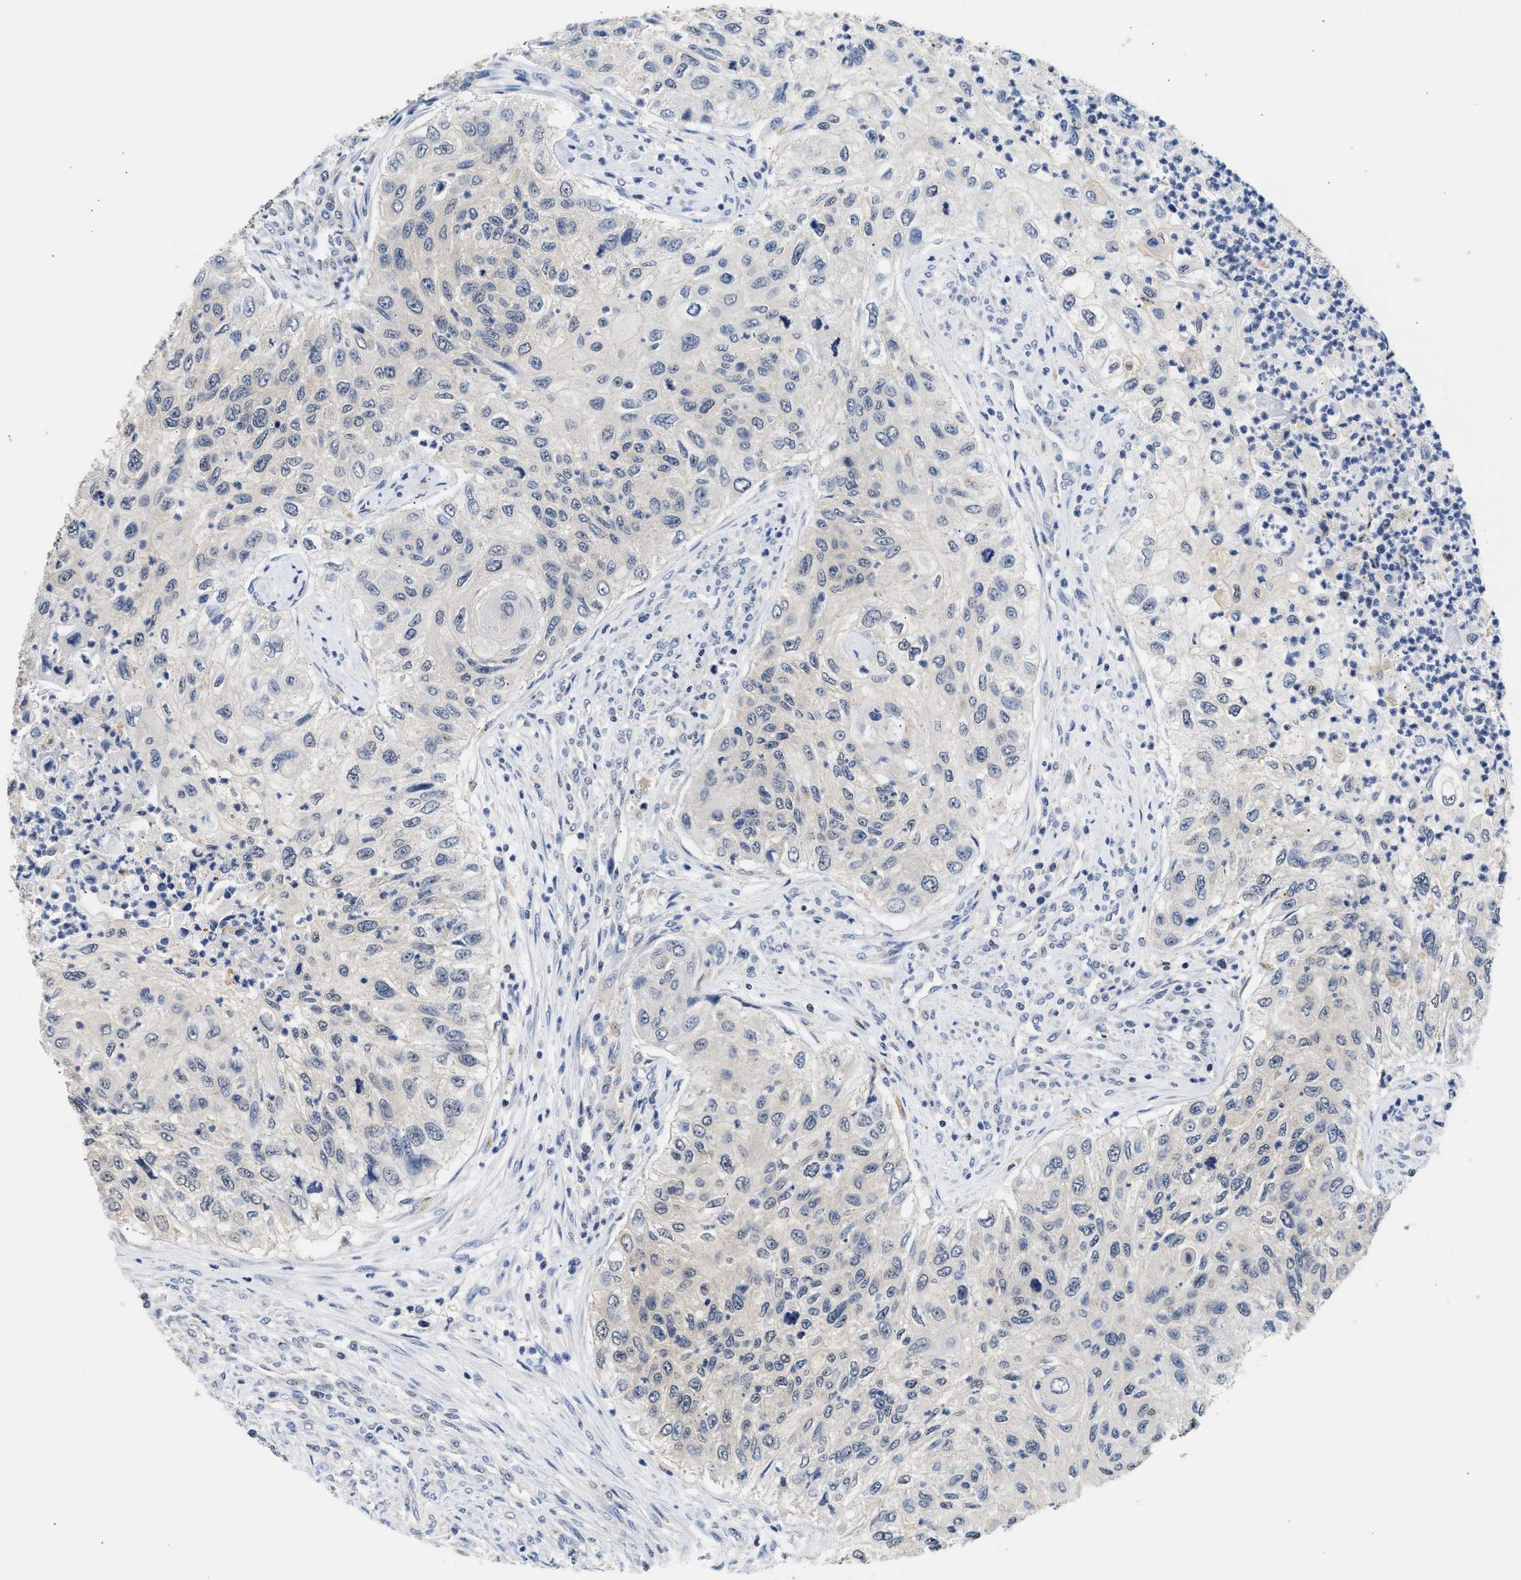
{"staining": {"intensity": "negative", "quantity": "none", "location": "none"}, "tissue": "urothelial cancer", "cell_type": "Tumor cells", "image_type": "cancer", "snomed": [{"axis": "morphology", "description": "Urothelial carcinoma, High grade"}, {"axis": "topography", "description": "Urinary bladder"}], "caption": "An immunohistochemistry (IHC) image of high-grade urothelial carcinoma is shown. There is no staining in tumor cells of high-grade urothelial carcinoma.", "gene": "PPM1L", "patient": {"sex": "female", "age": 60}}